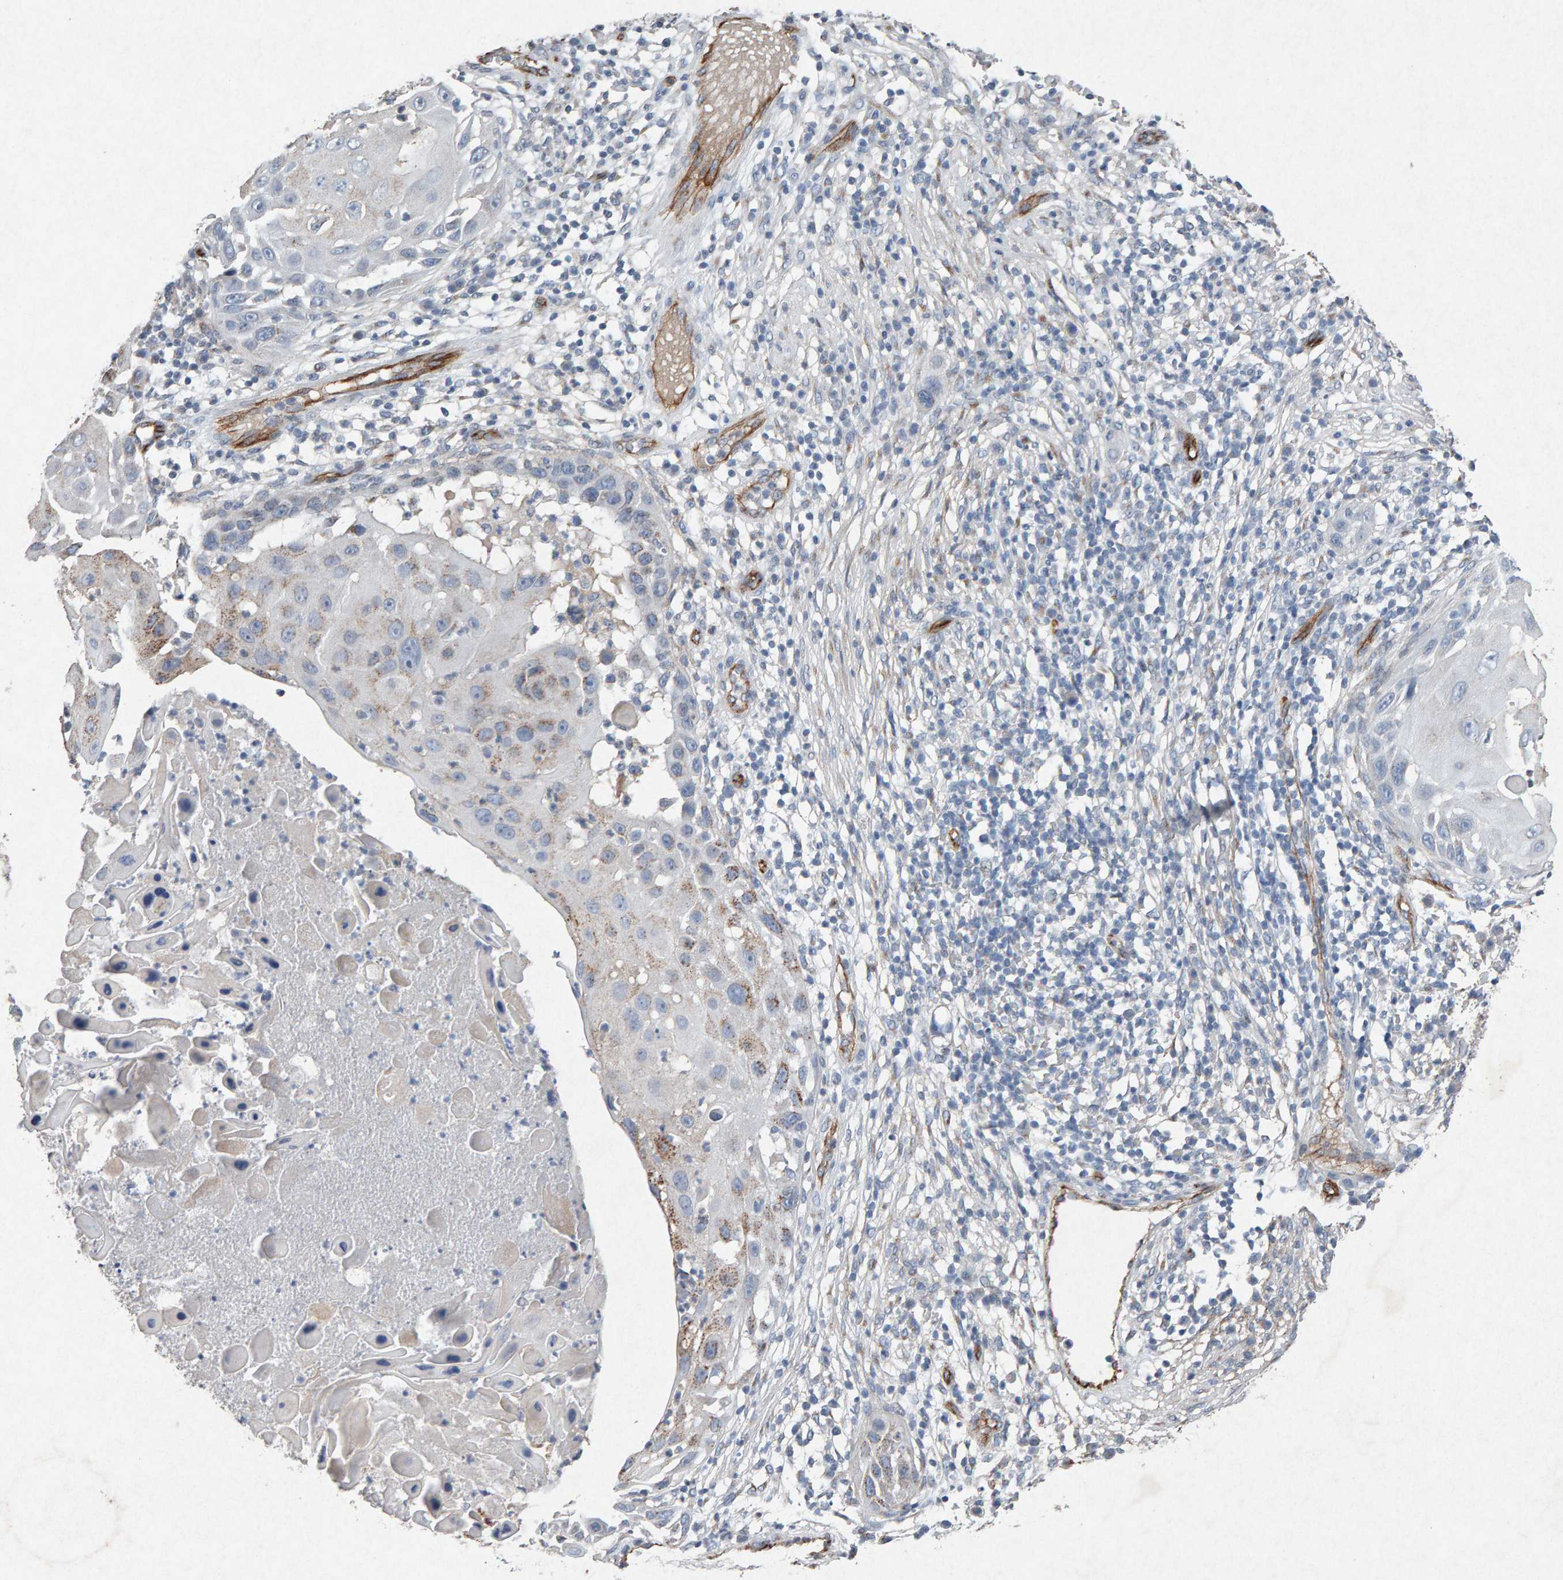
{"staining": {"intensity": "negative", "quantity": "none", "location": "none"}, "tissue": "skin cancer", "cell_type": "Tumor cells", "image_type": "cancer", "snomed": [{"axis": "morphology", "description": "Squamous cell carcinoma, NOS"}, {"axis": "topography", "description": "Skin"}], "caption": "Skin cancer was stained to show a protein in brown. There is no significant staining in tumor cells.", "gene": "PTPRM", "patient": {"sex": "female", "age": 44}}